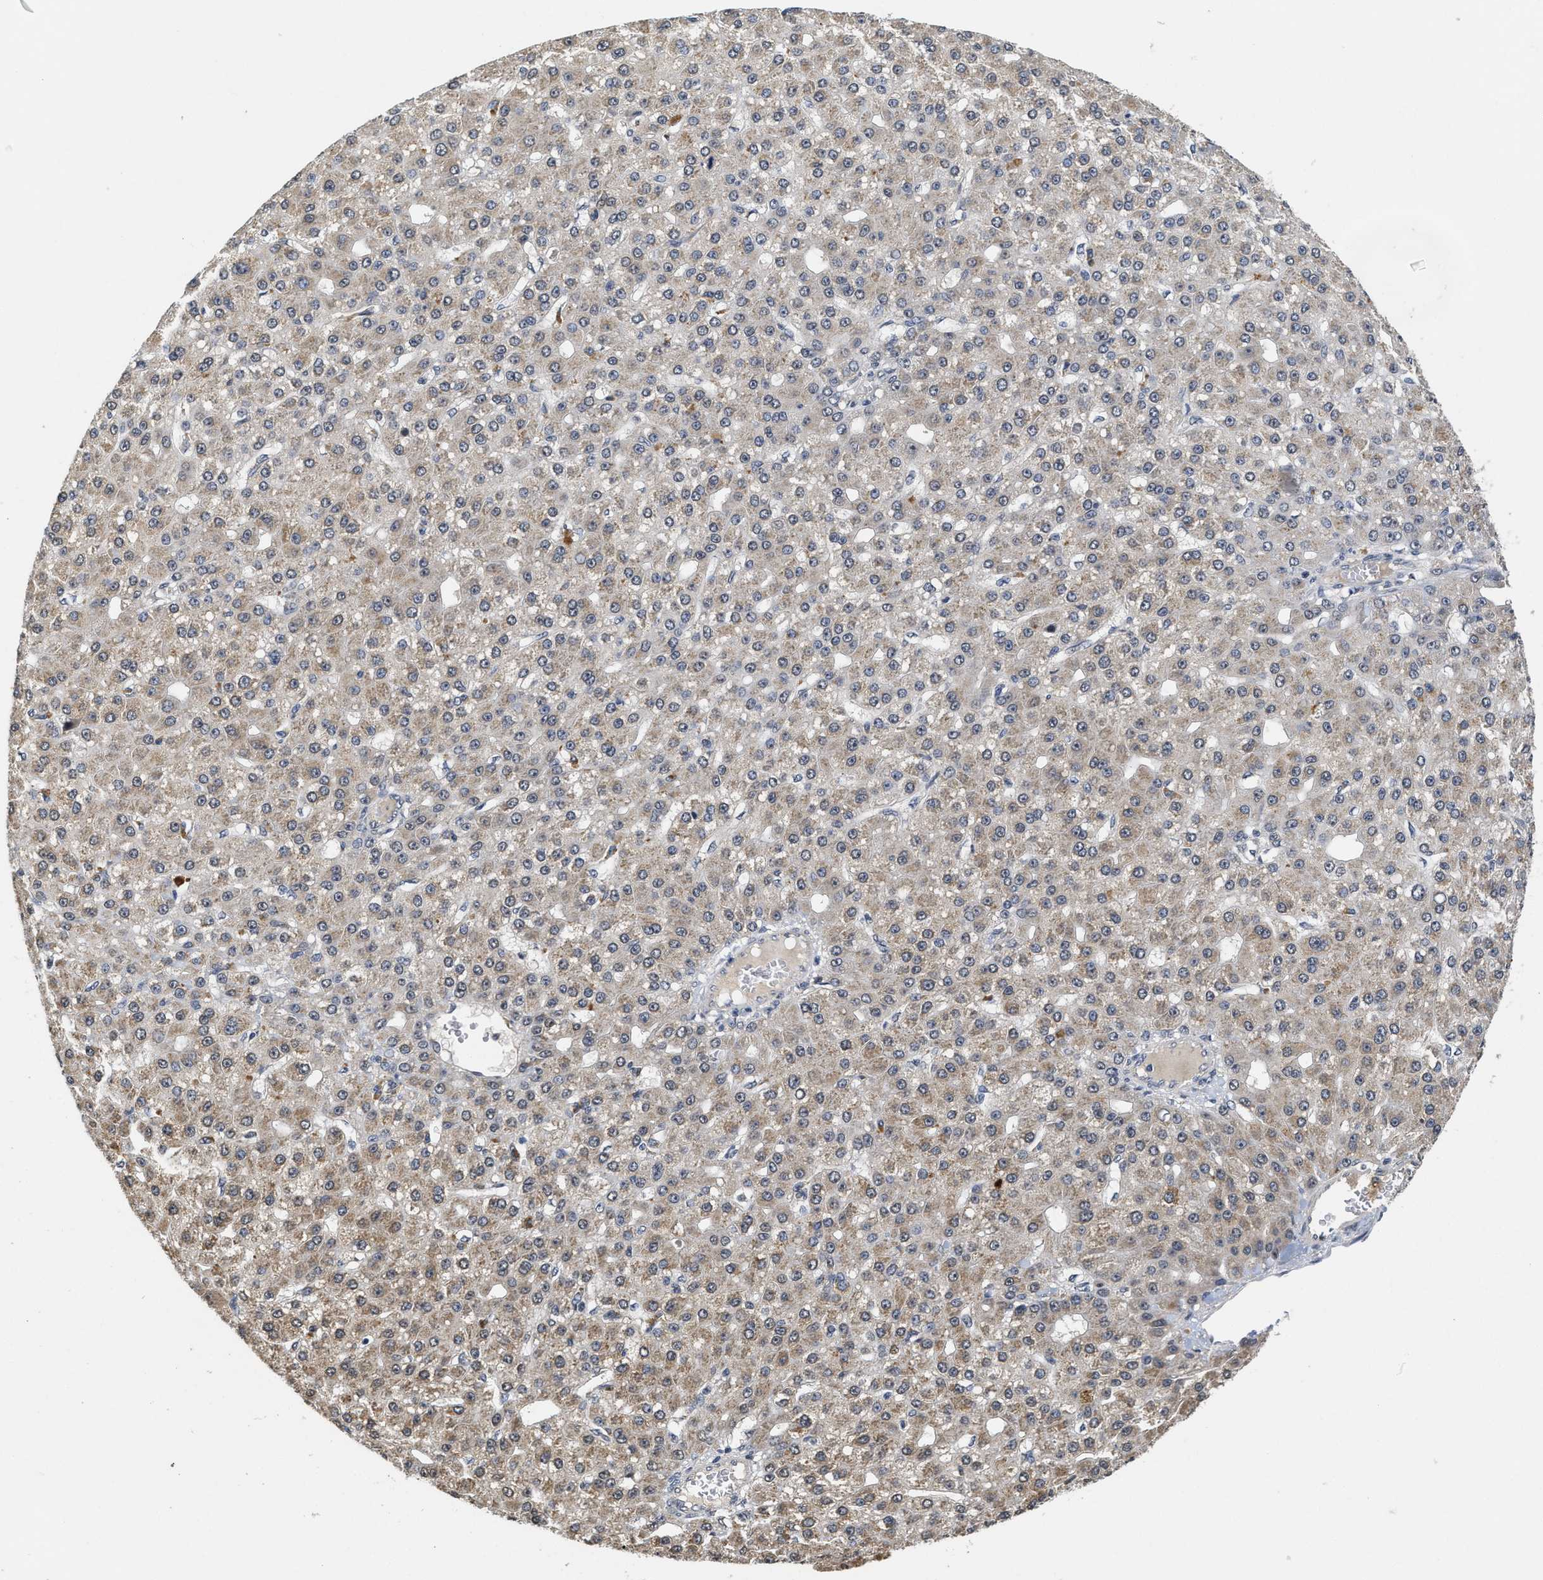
{"staining": {"intensity": "moderate", "quantity": "25%-75%", "location": "cytoplasmic/membranous"}, "tissue": "liver cancer", "cell_type": "Tumor cells", "image_type": "cancer", "snomed": [{"axis": "morphology", "description": "Carcinoma, Hepatocellular, NOS"}, {"axis": "topography", "description": "Liver"}], "caption": "A histopathology image of human liver cancer stained for a protein reveals moderate cytoplasmic/membranous brown staining in tumor cells. (DAB = brown stain, brightfield microscopy at high magnification).", "gene": "SCYL2", "patient": {"sex": "male", "age": 67}}